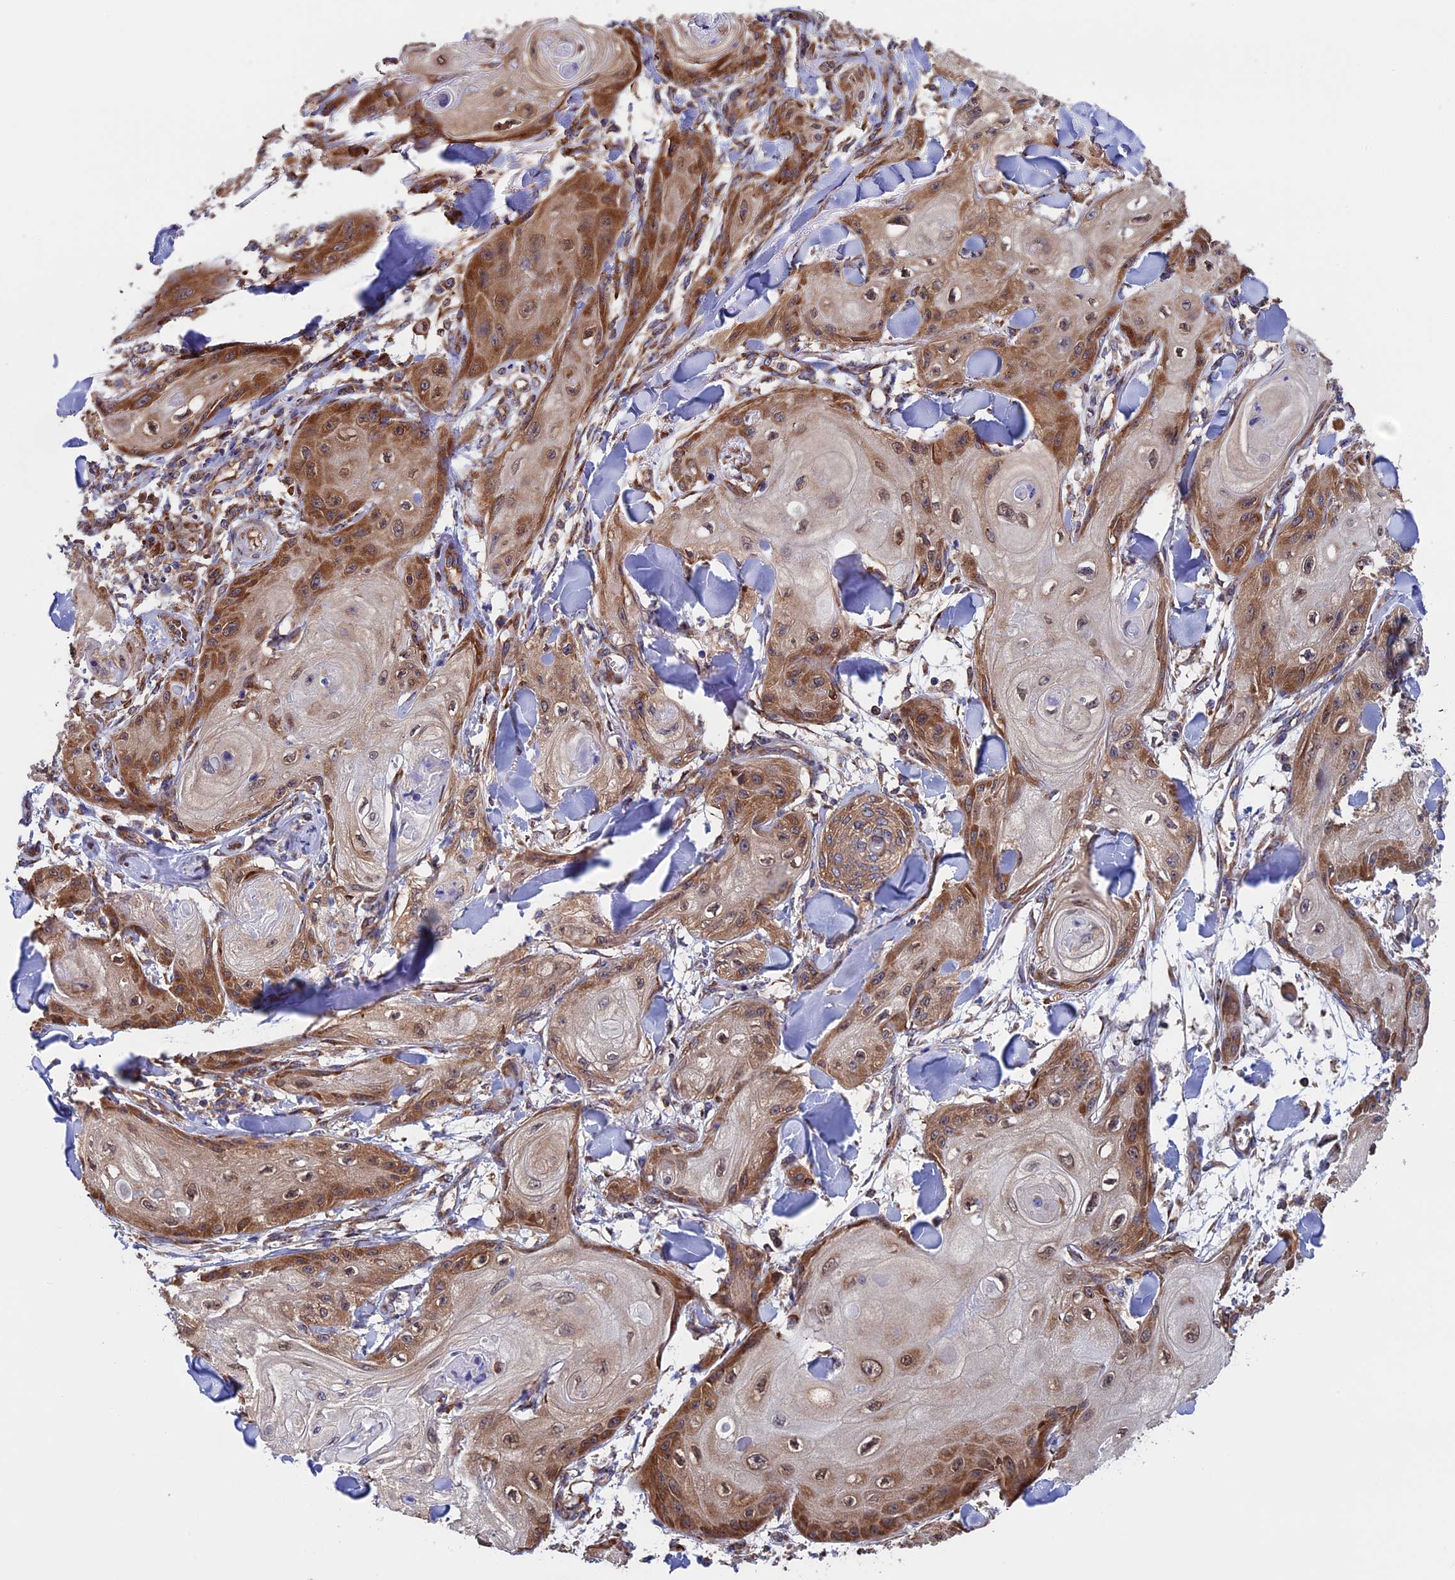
{"staining": {"intensity": "moderate", "quantity": "25%-75%", "location": "cytoplasmic/membranous"}, "tissue": "skin cancer", "cell_type": "Tumor cells", "image_type": "cancer", "snomed": [{"axis": "morphology", "description": "Squamous cell carcinoma, NOS"}, {"axis": "topography", "description": "Skin"}], "caption": "Squamous cell carcinoma (skin) stained with DAB (3,3'-diaminobenzidine) IHC shows medium levels of moderate cytoplasmic/membranous positivity in approximately 25%-75% of tumor cells.", "gene": "SLC9A5", "patient": {"sex": "male", "age": 74}}